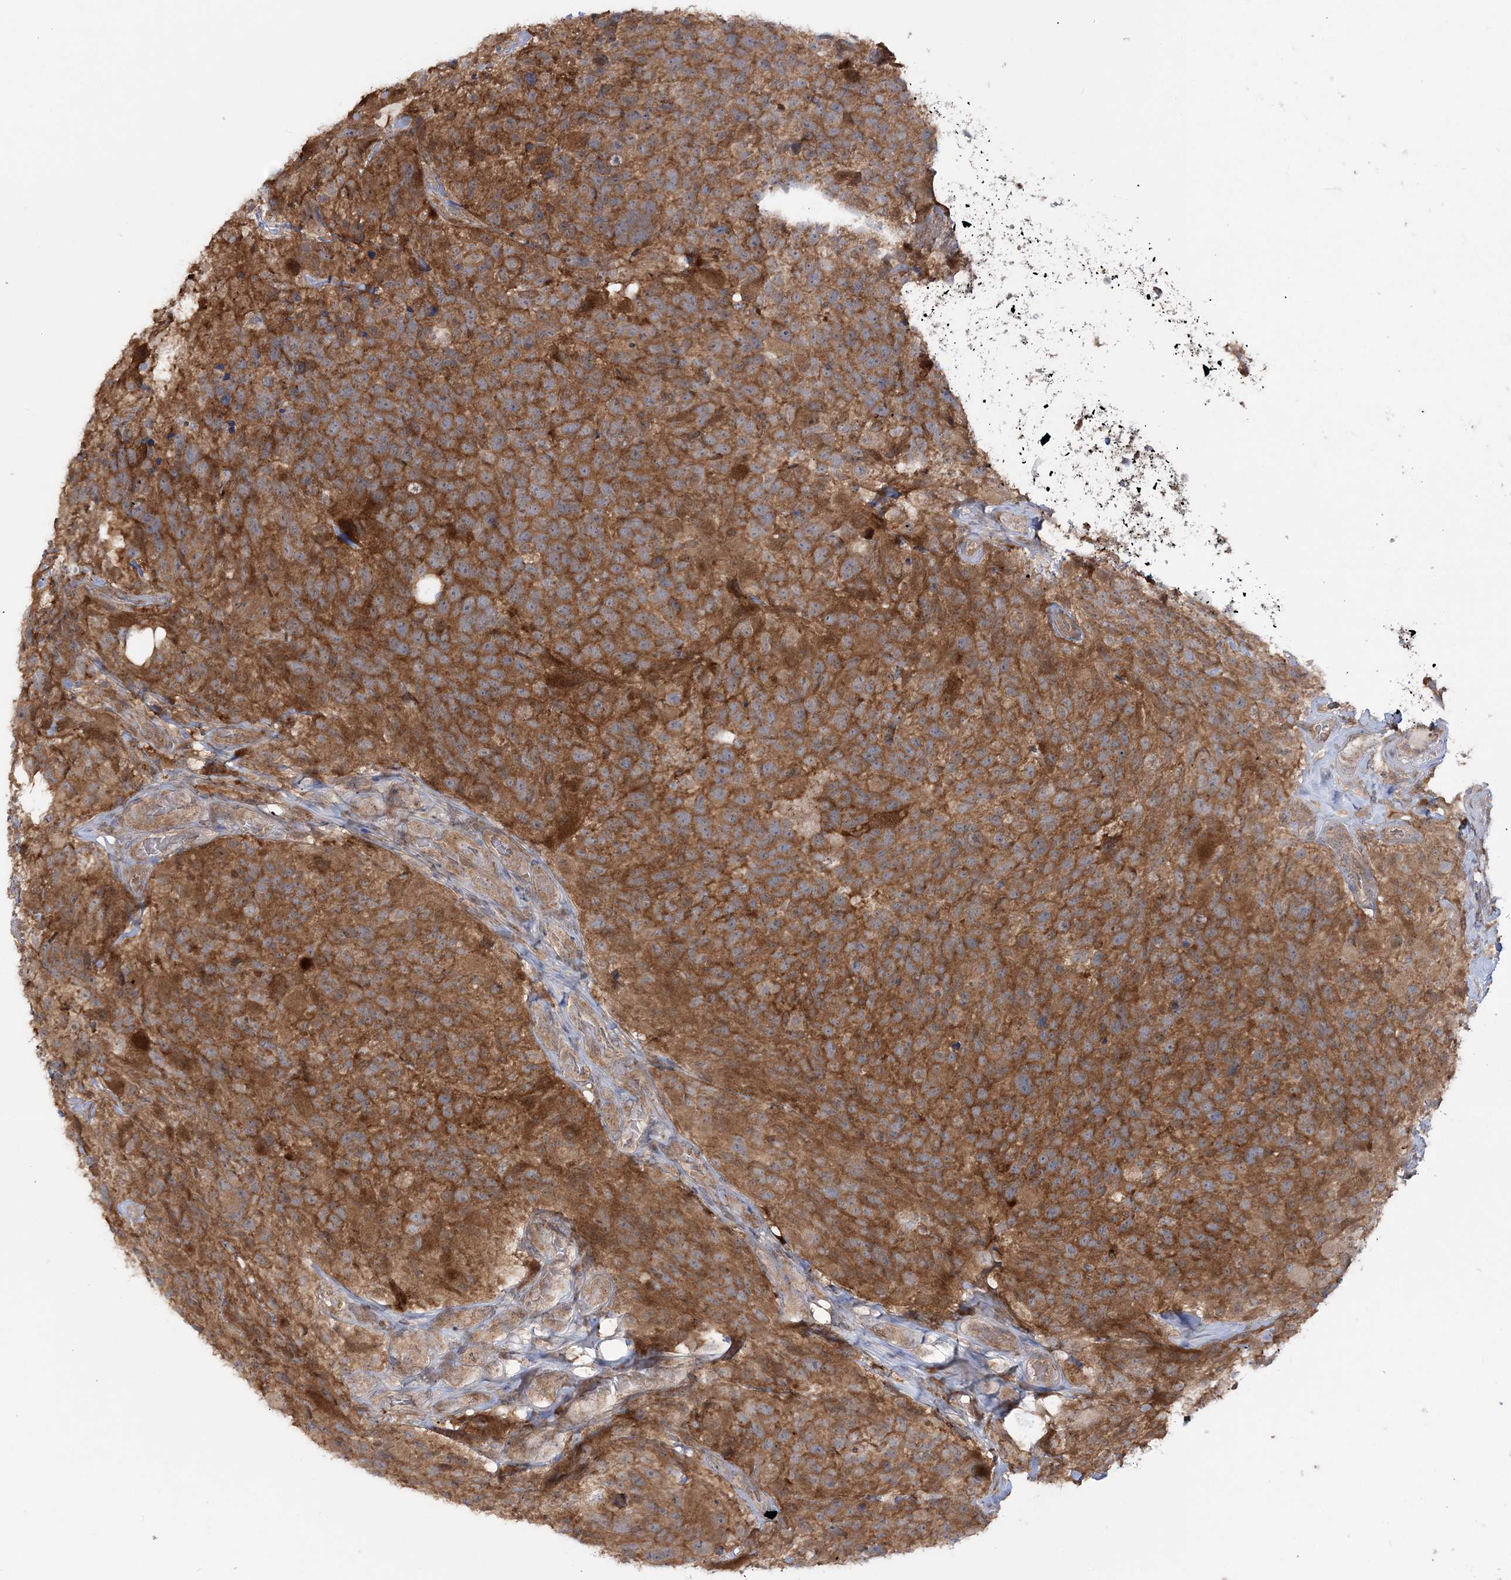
{"staining": {"intensity": "moderate", "quantity": ">75%", "location": "cytoplasmic/membranous"}, "tissue": "glioma", "cell_type": "Tumor cells", "image_type": "cancer", "snomed": [{"axis": "morphology", "description": "Glioma, malignant, High grade"}, {"axis": "topography", "description": "Brain"}], "caption": "Malignant glioma (high-grade) stained with a brown dye demonstrates moderate cytoplasmic/membranous positive expression in approximately >75% of tumor cells.", "gene": "MOCS2", "patient": {"sex": "male", "age": 69}}